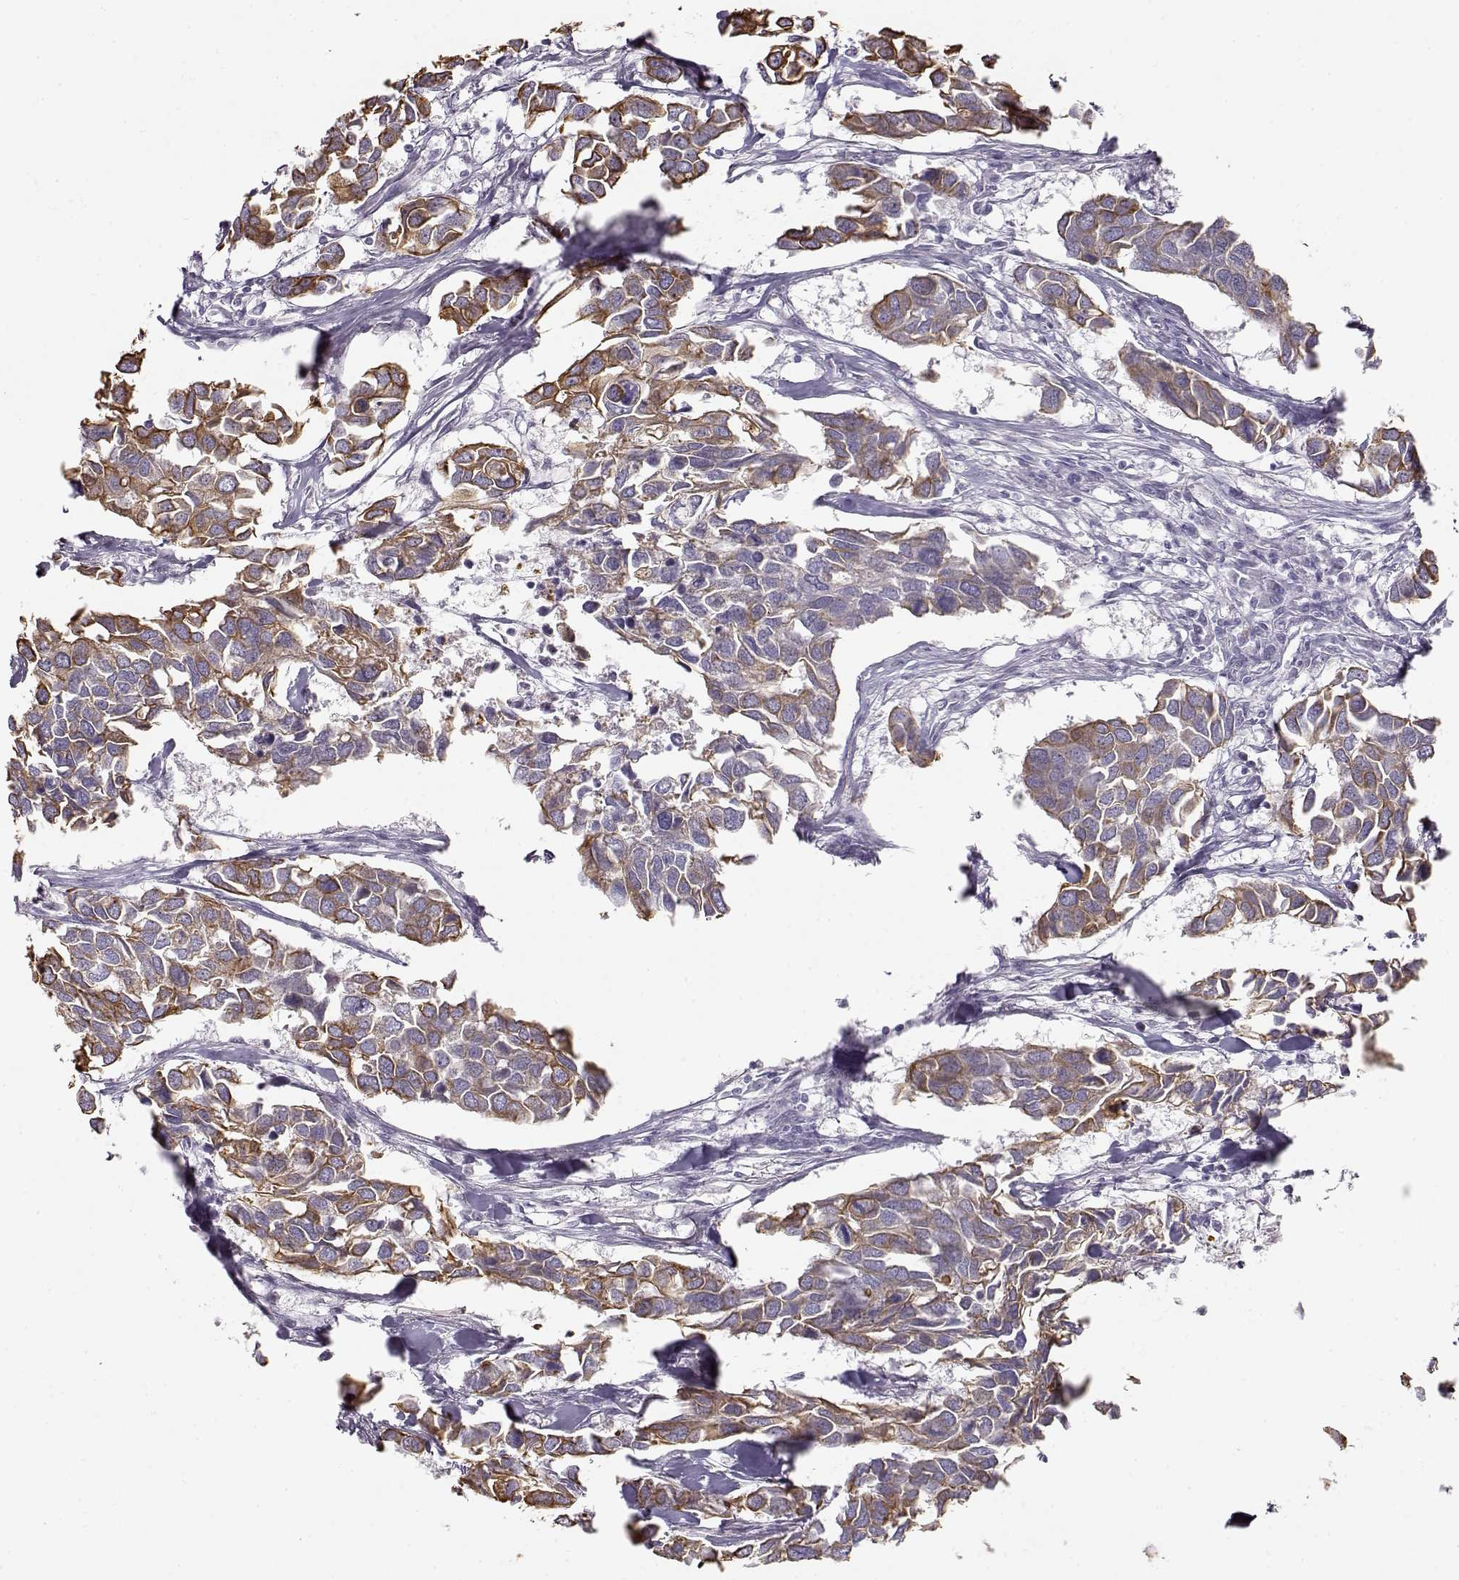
{"staining": {"intensity": "strong", "quantity": "25%-75%", "location": "cytoplasmic/membranous"}, "tissue": "breast cancer", "cell_type": "Tumor cells", "image_type": "cancer", "snomed": [{"axis": "morphology", "description": "Duct carcinoma"}, {"axis": "topography", "description": "Breast"}], "caption": "High-power microscopy captured an IHC image of infiltrating ductal carcinoma (breast), revealing strong cytoplasmic/membranous expression in about 25%-75% of tumor cells.", "gene": "S100B", "patient": {"sex": "female", "age": 83}}